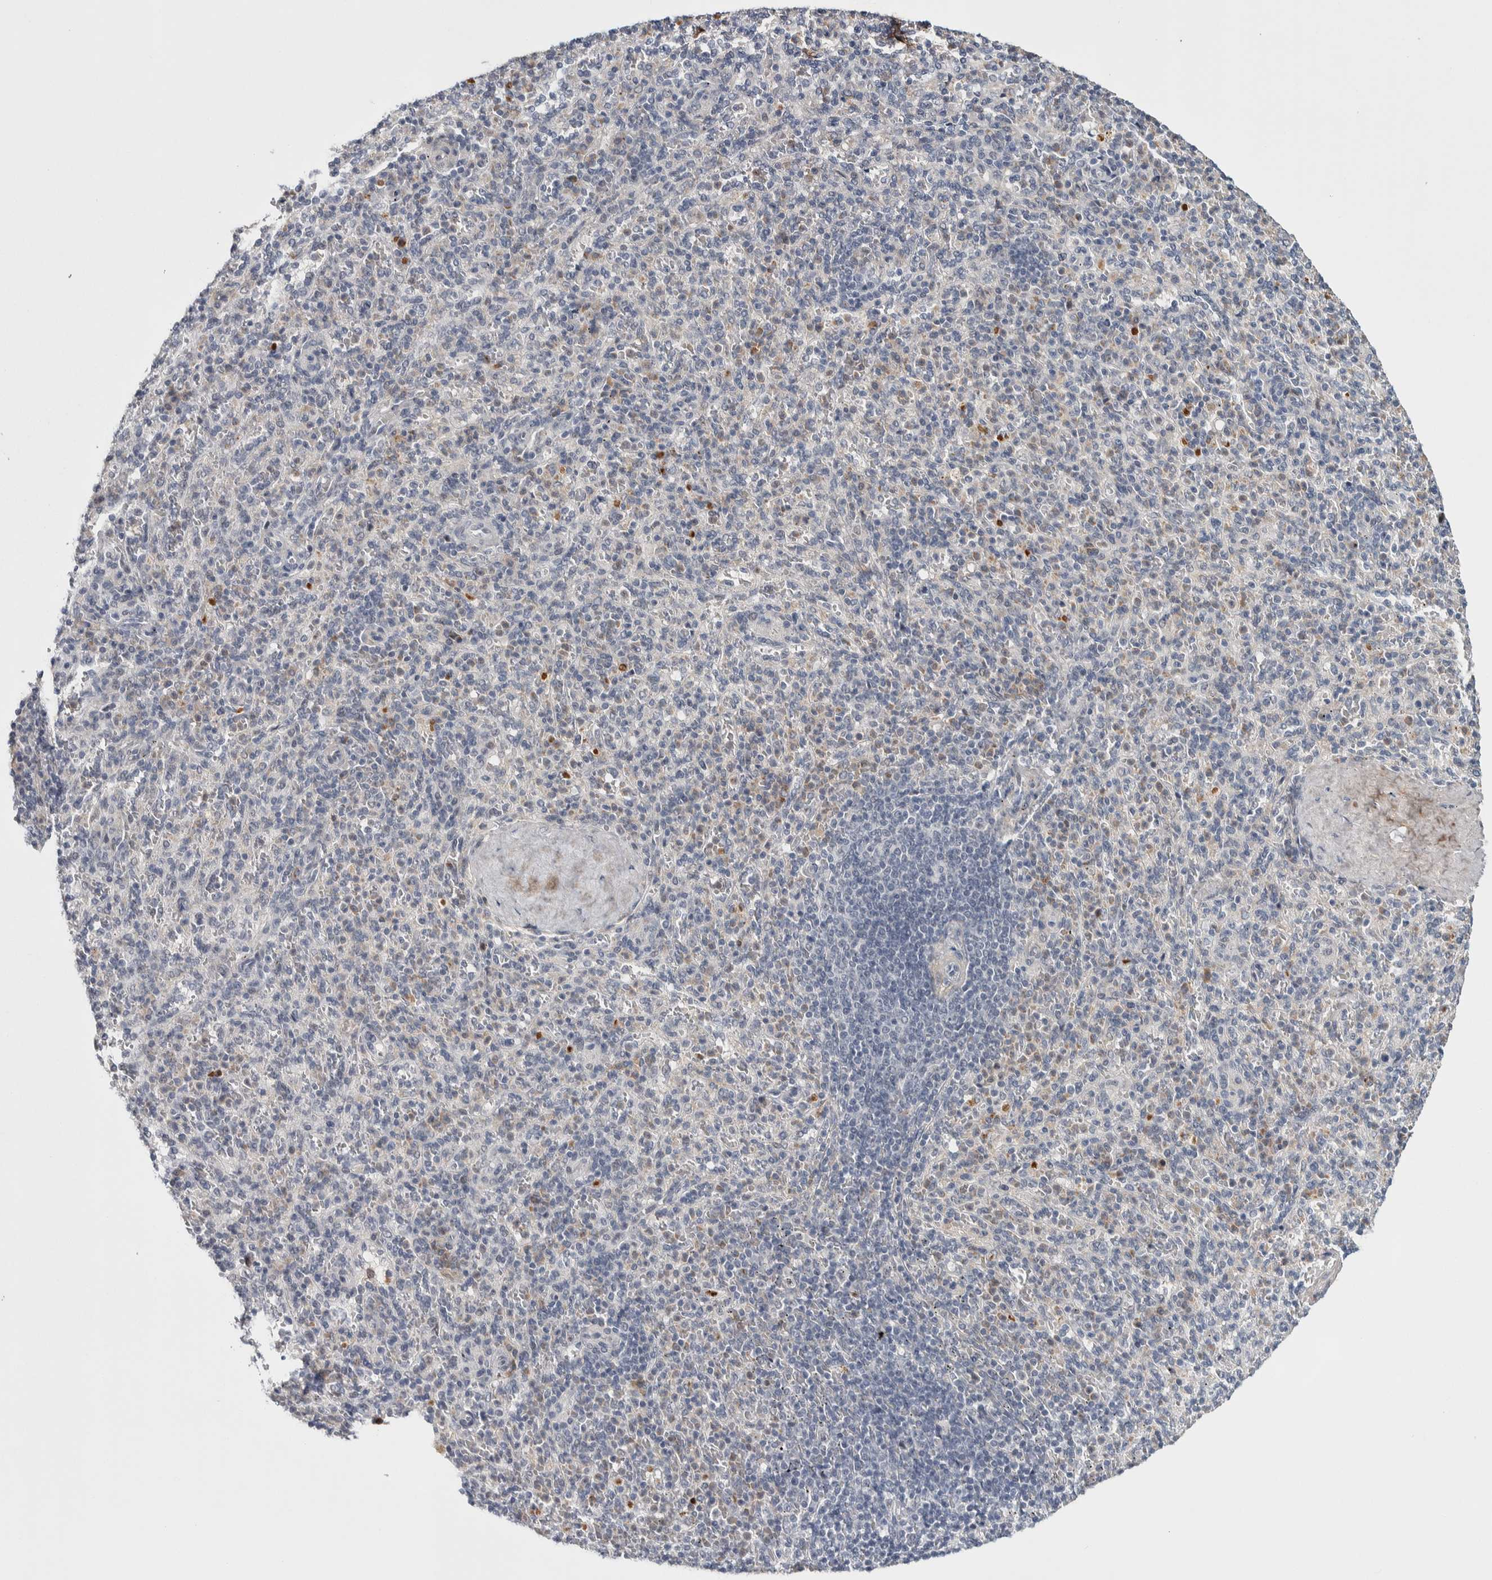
{"staining": {"intensity": "negative", "quantity": "none", "location": "none"}, "tissue": "spleen", "cell_type": "Cells in red pulp", "image_type": "normal", "snomed": [{"axis": "morphology", "description": "Normal tissue, NOS"}, {"axis": "topography", "description": "Spleen"}], "caption": "Photomicrograph shows no significant protein positivity in cells in red pulp of unremarkable spleen. The staining was performed using DAB (3,3'-diaminobenzidine) to visualize the protein expression in brown, while the nuclei were stained in blue with hematoxylin (Magnification: 20x).", "gene": "ASPN", "patient": {"sex": "male", "age": 36}}